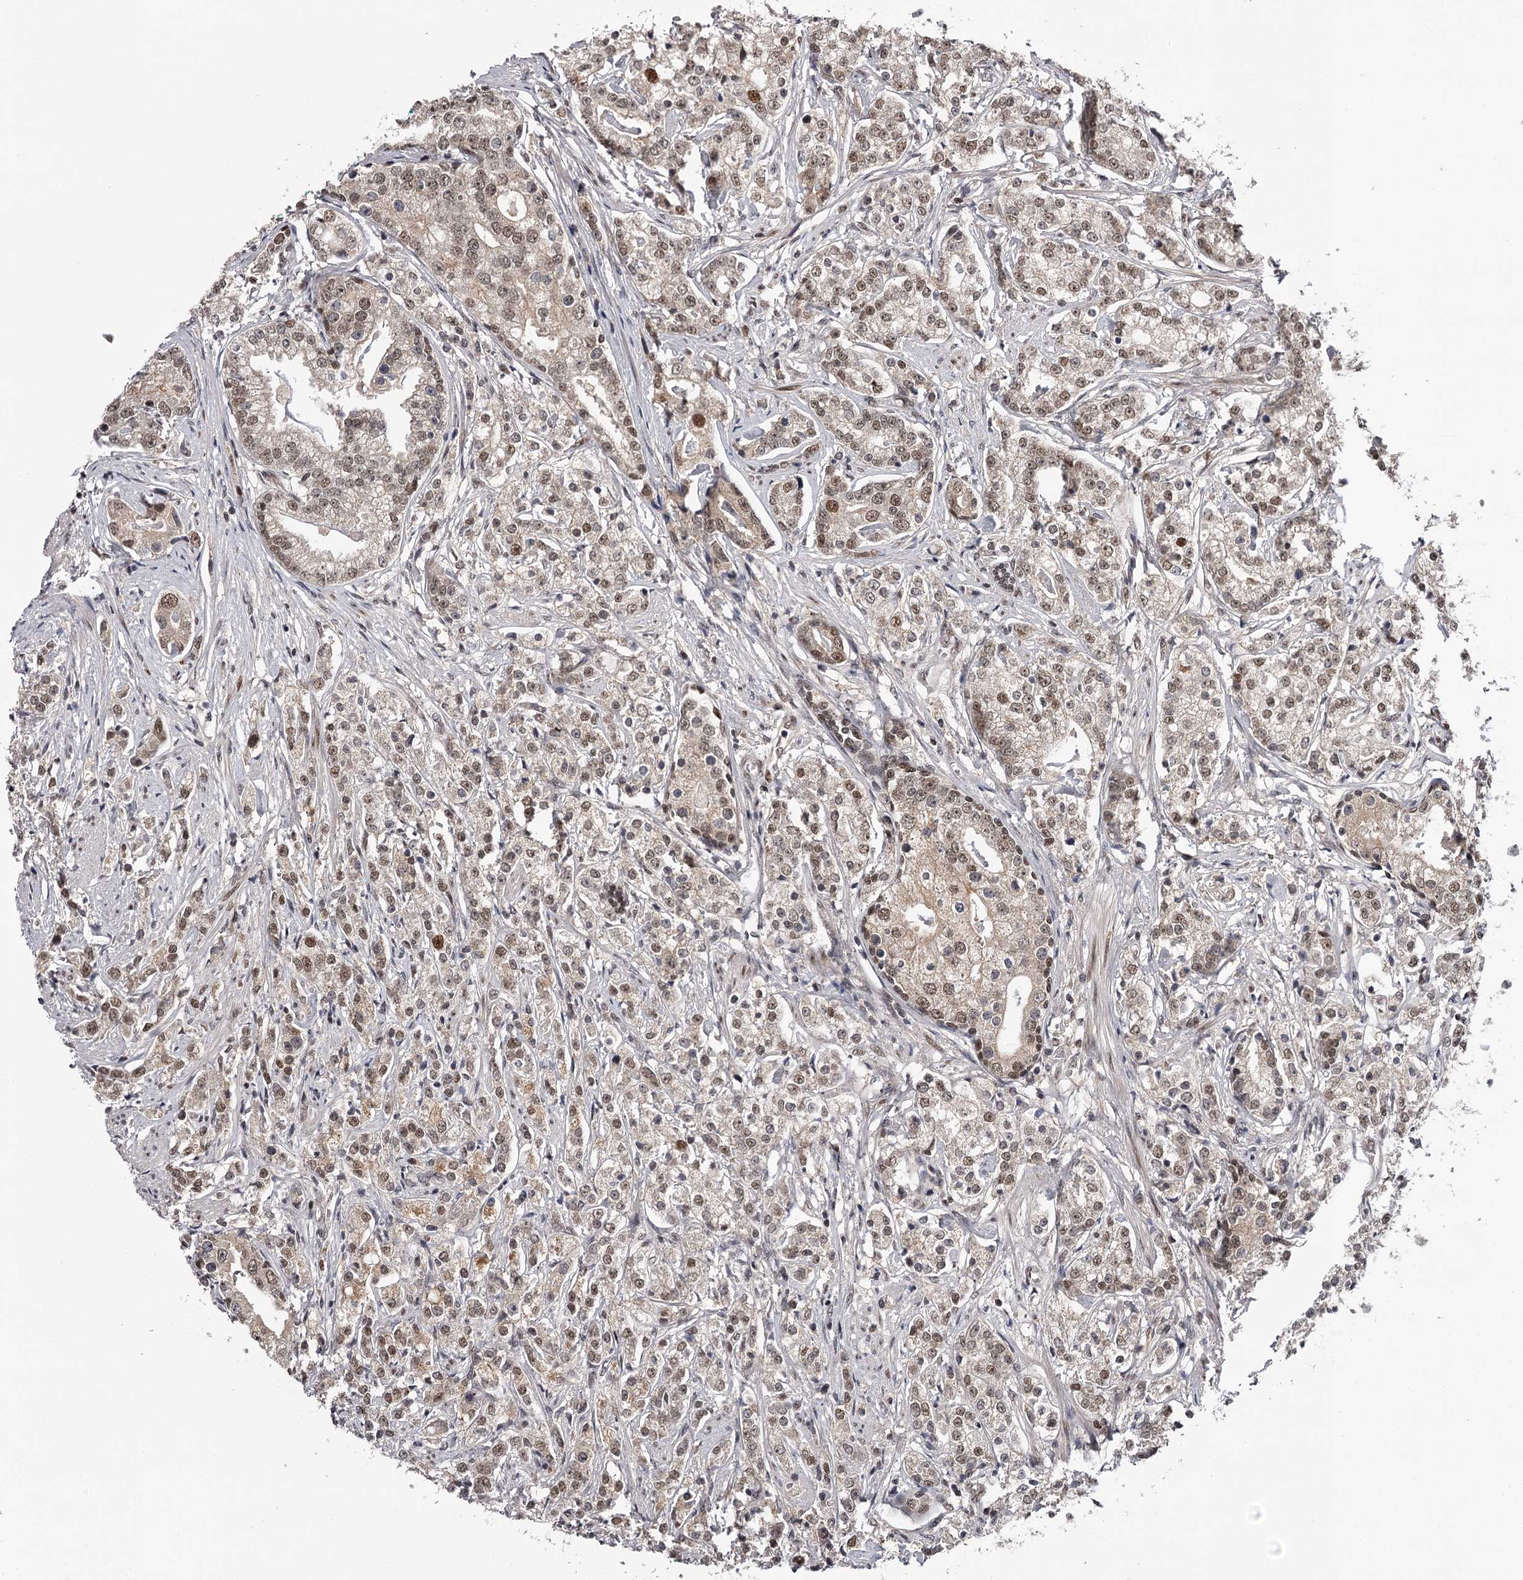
{"staining": {"intensity": "moderate", "quantity": ">75%", "location": "cytoplasmic/membranous,nuclear"}, "tissue": "prostate cancer", "cell_type": "Tumor cells", "image_type": "cancer", "snomed": [{"axis": "morphology", "description": "Adenocarcinoma, High grade"}, {"axis": "topography", "description": "Prostate"}], "caption": "Human prostate cancer (high-grade adenocarcinoma) stained for a protein (brown) exhibits moderate cytoplasmic/membranous and nuclear positive positivity in about >75% of tumor cells.", "gene": "TTC33", "patient": {"sex": "male", "age": 69}}